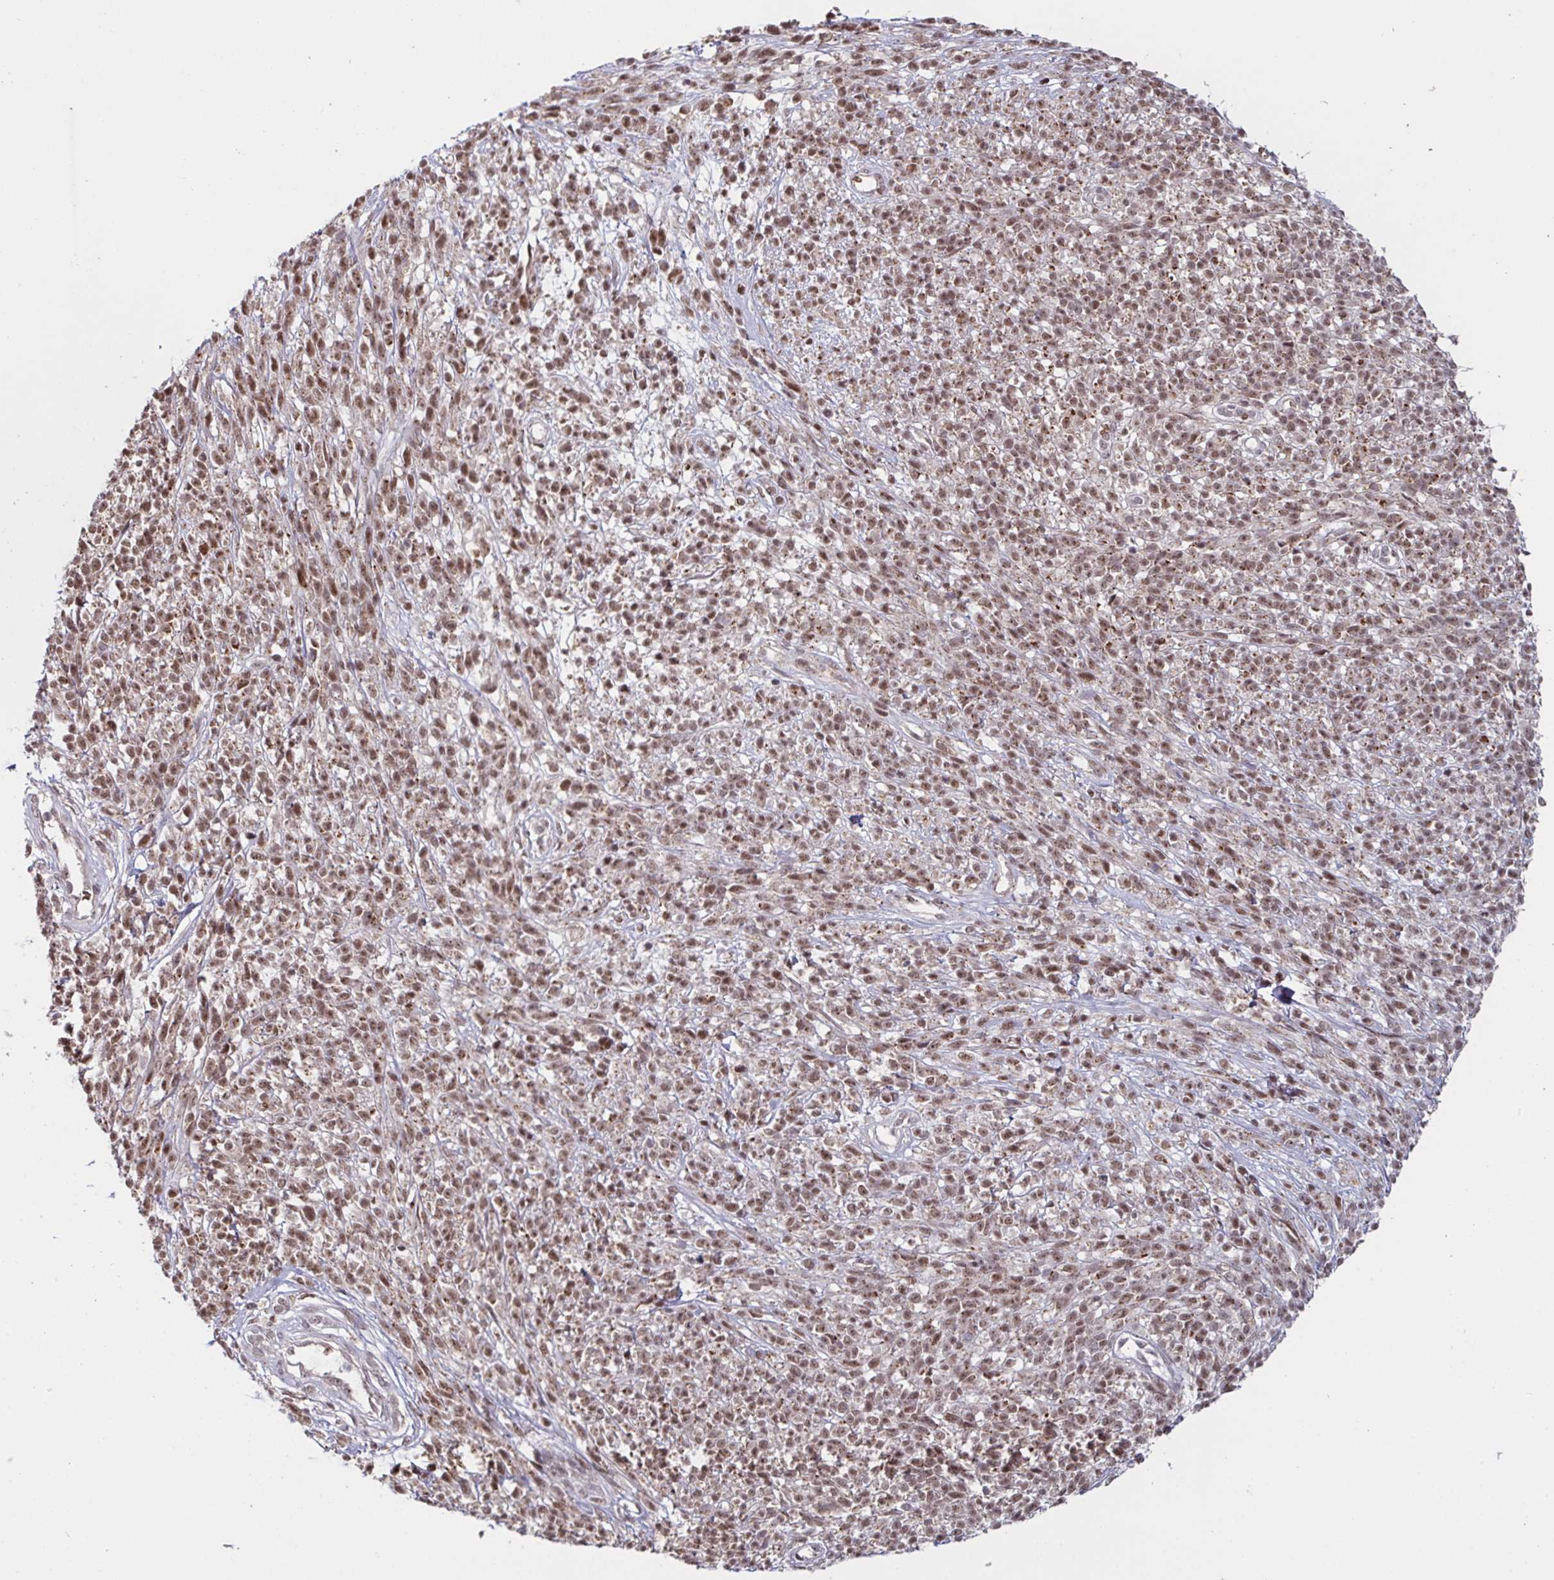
{"staining": {"intensity": "moderate", "quantity": ">75%", "location": "nuclear"}, "tissue": "melanoma", "cell_type": "Tumor cells", "image_type": "cancer", "snomed": [{"axis": "morphology", "description": "Malignant melanoma, NOS"}, {"axis": "topography", "description": "Skin"}, {"axis": "topography", "description": "Skin of trunk"}], "caption": "IHC of human melanoma reveals medium levels of moderate nuclear positivity in approximately >75% of tumor cells.", "gene": "NLRP13", "patient": {"sex": "male", "age": 74}}